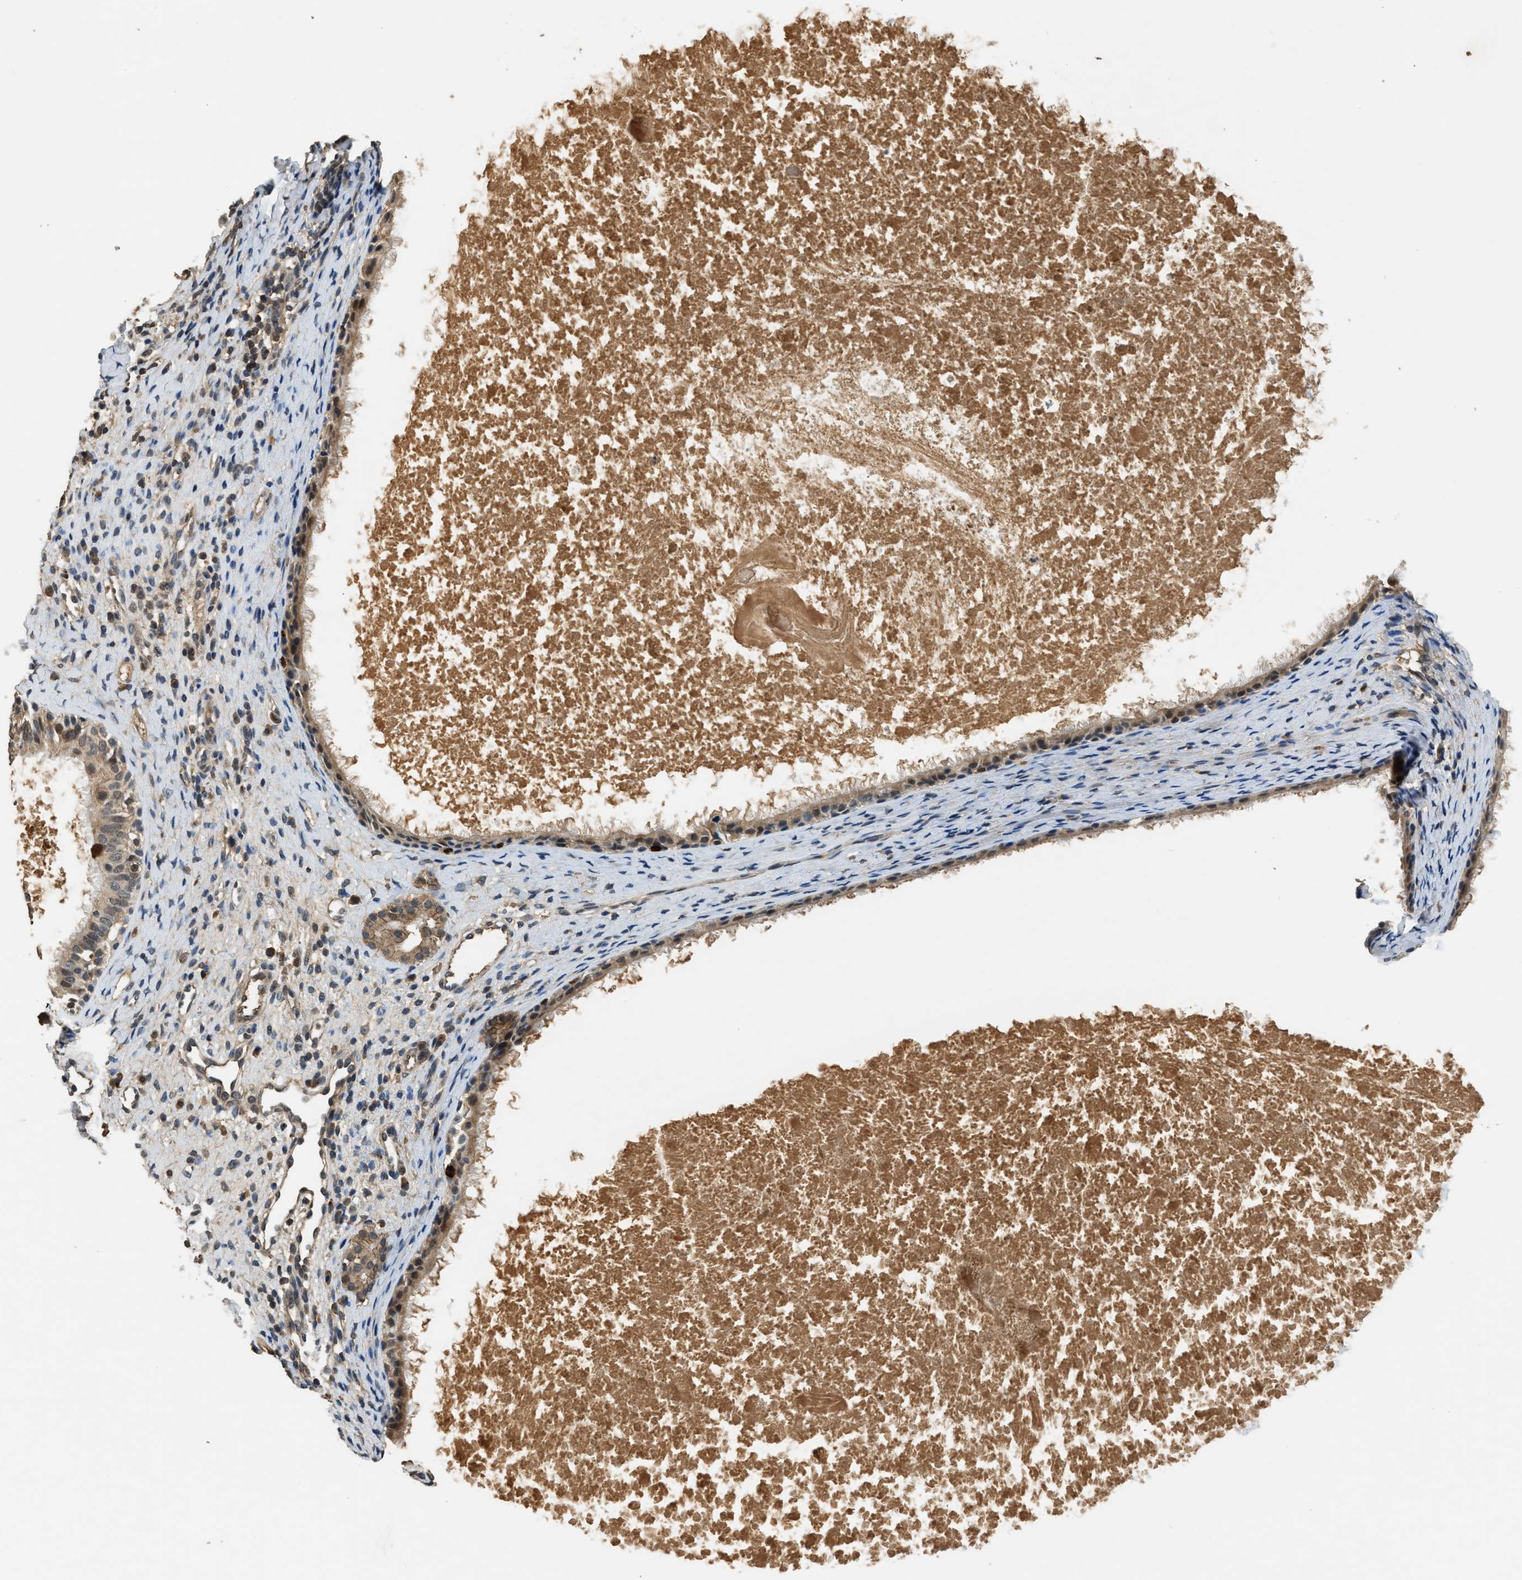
{"staining": {"intensity": "moderate", "quantity": ">75%", "location": "cytoplasmic/membranous"}, "tissue": "nasopharynx", "cell_type": "Respiratory epithelial cells", "image_type": "normal", "snomed": [{"axis": "morphology", "description": "Normal tissue, NOS"}, {"axis": "topography", "description": "Nasopharynx"}], "caption": "DAB immunohistochemical staining of unremarkable human nasopharynx demonstrates moderate cytoplasmic/membranous protein staining in approximately >75% of respiratory epithelial cells. (brown staining indicates protein expression, while blue staining denotes nuclei).", "gene": "SLC15A4", "patient": {"sex": "male", "age": 22}}